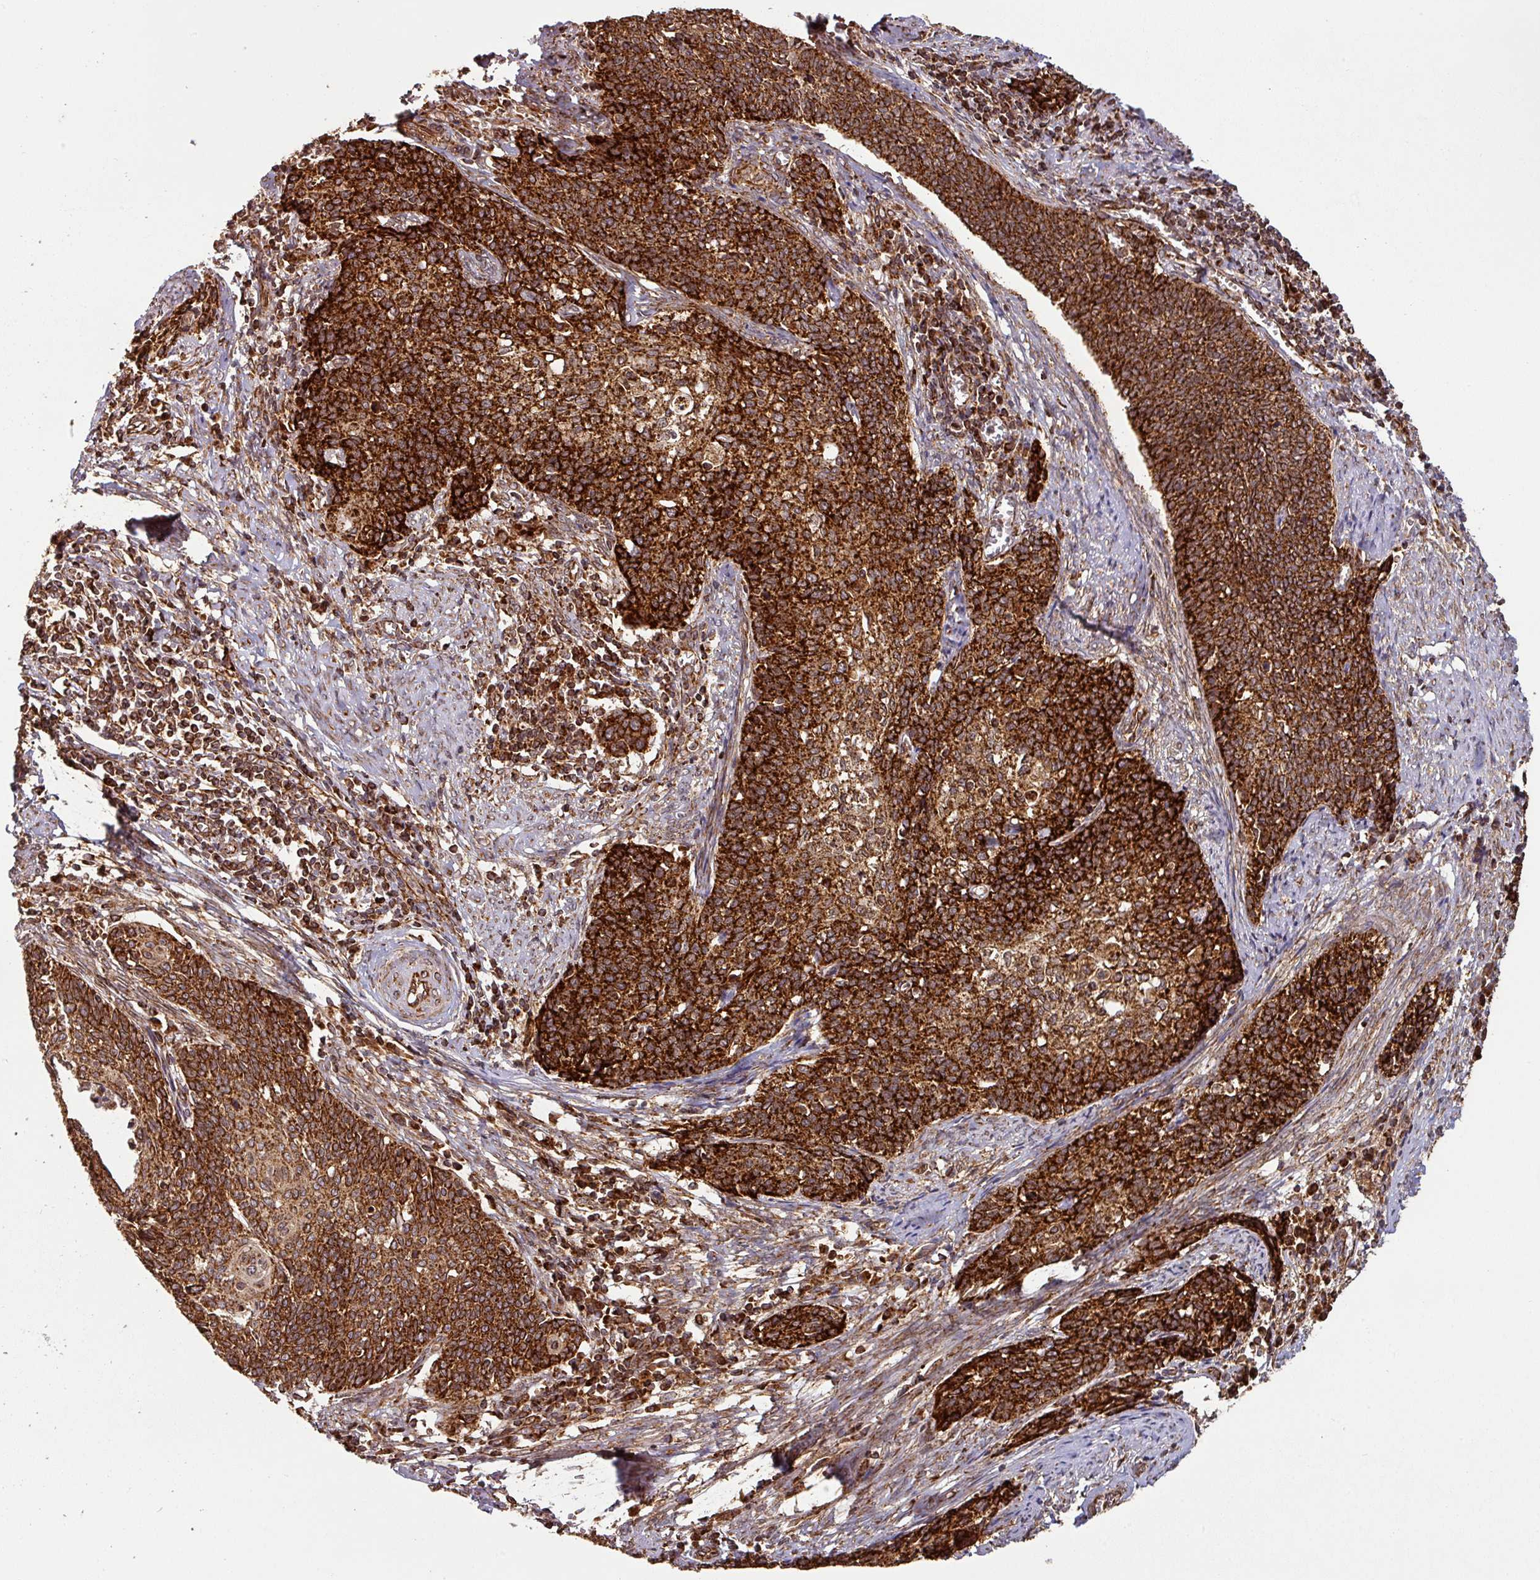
{"staining": {"intensity": "strong", "quantity": ">75%", "location": "cytoplasmic/membranous"}, "tissue": "cervical cancer", "cell_type": "Tumor cells", "image_type": "cancer", "snomed": [{"axis": "morphology", "description": "Squamous cell carcinoma, NOS"}, {"axis": "topography", "description": "Cervix"}], "caption": "The micrograph demonstrates immunohistochemical staining of cervical squamous cell carcinoma. There is strong cytoplasmic/membranous staining is seen in about >75% of tumor cells. Using DAB (brown) and hematoxylin (blue) stains, captured at high magnification using brightfield microscopy.", "gene": "TRAP1", "patient": {"sex": "female", "age": 39}}